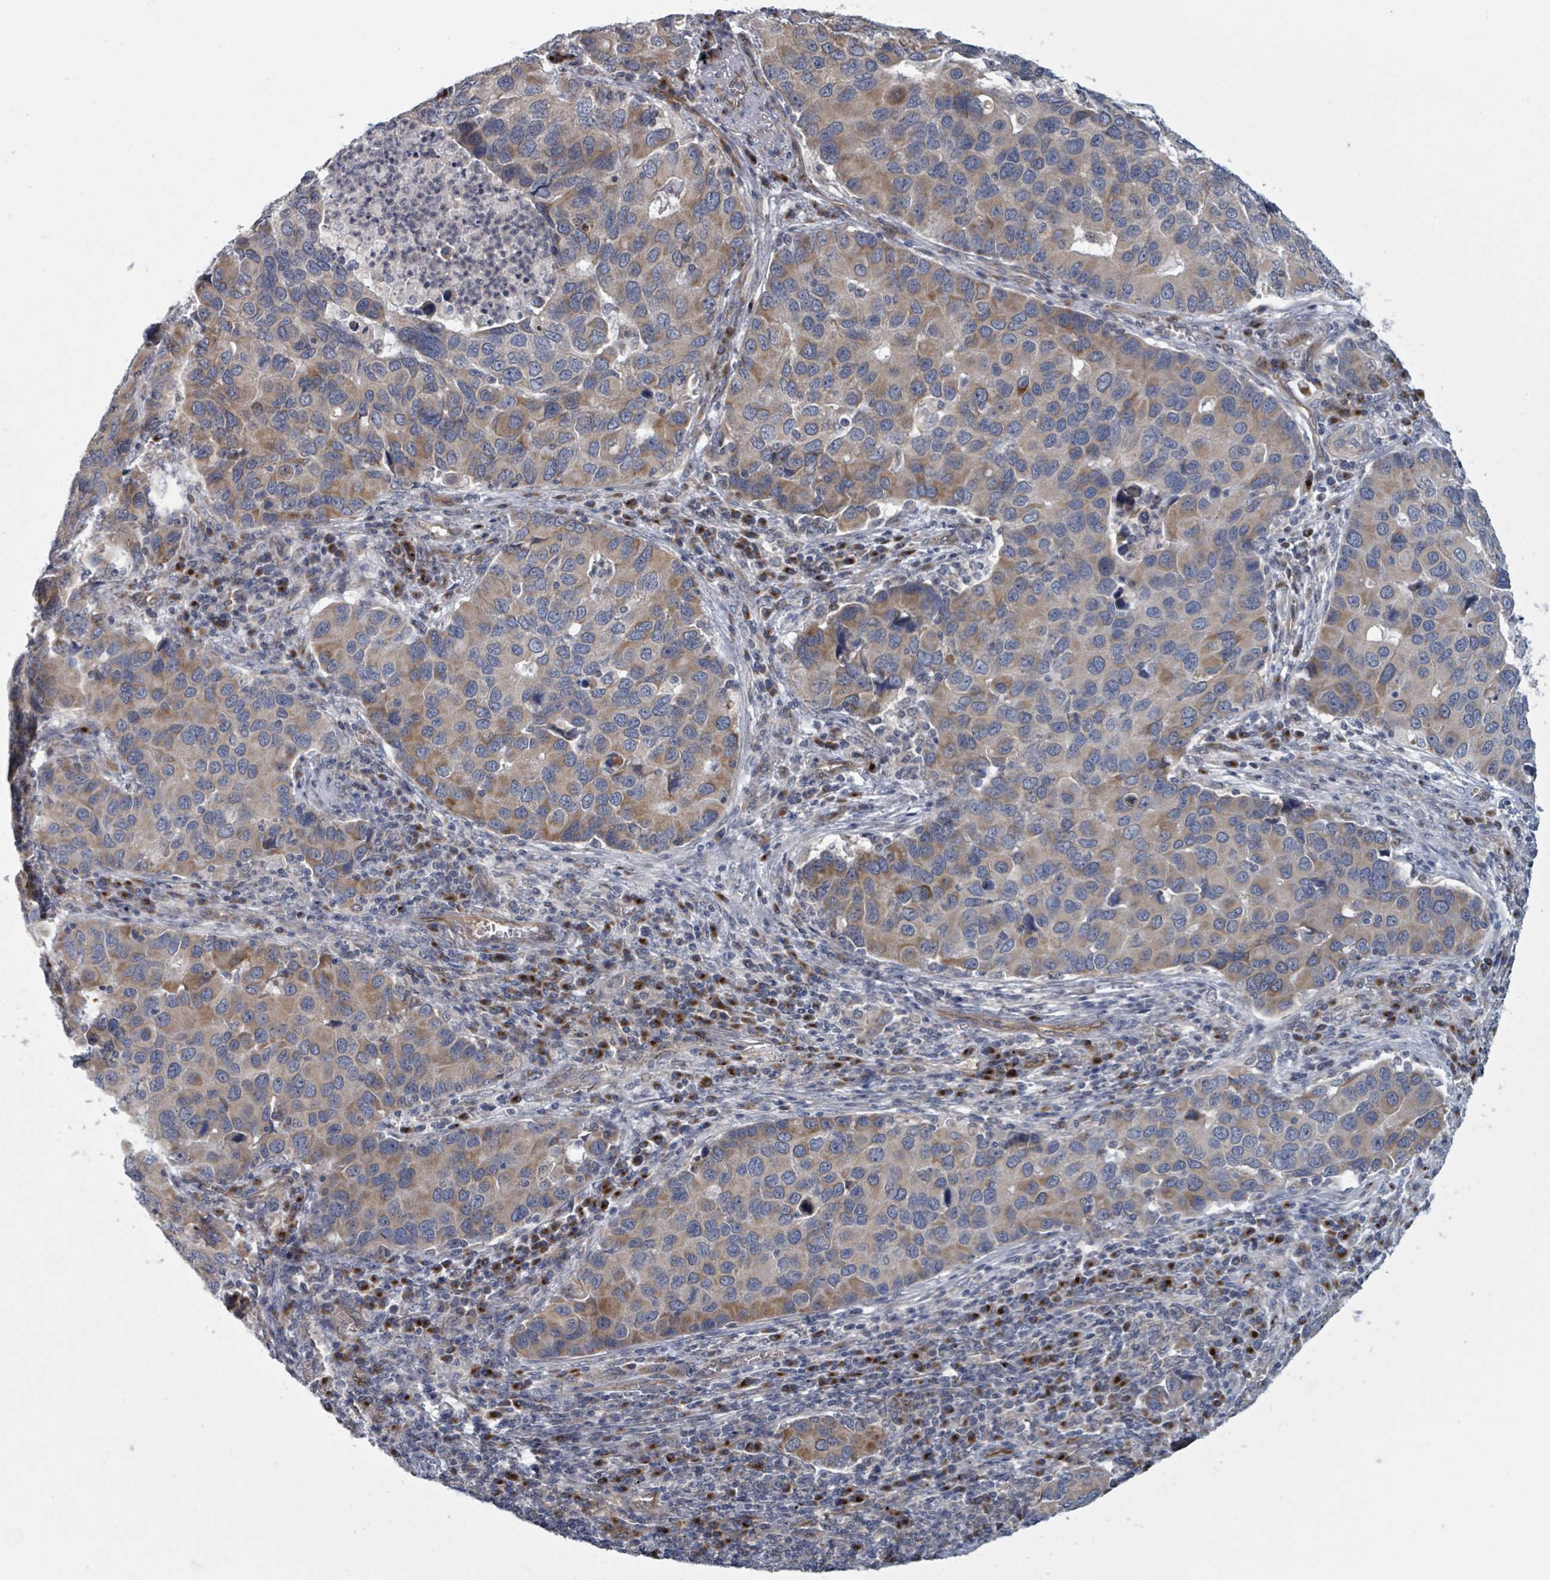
{"staining": {"intensity": "moderate", "quantity": ">75%", "location": "cytoplasmic/membranous"}, "tissue": "lung cancer", "cell_type": "Tumor cells", "image_type": "cancer", "snomed": [{"axis": "morphology", "description": "Aneuploidy"}, {"axis": "morphology", "description": "Adenocarcinoma, NOS"}, {"axis": "topography", "description": "Lymph node"}, {"axis": "topography", "description": "Lung"}], "caption": "Protein analysis of adenocarcinoma (lung) tissue demonstrates moderate cytoplasmic/membranous staining in approximately >75% of tumor cells. Using DAB (brown) and hematoxylin (blue) stains, captured at high magnification using brightfield microscopy.", "gene": "FKBP1A", "patient": {"sex": "female", "age": 74}}